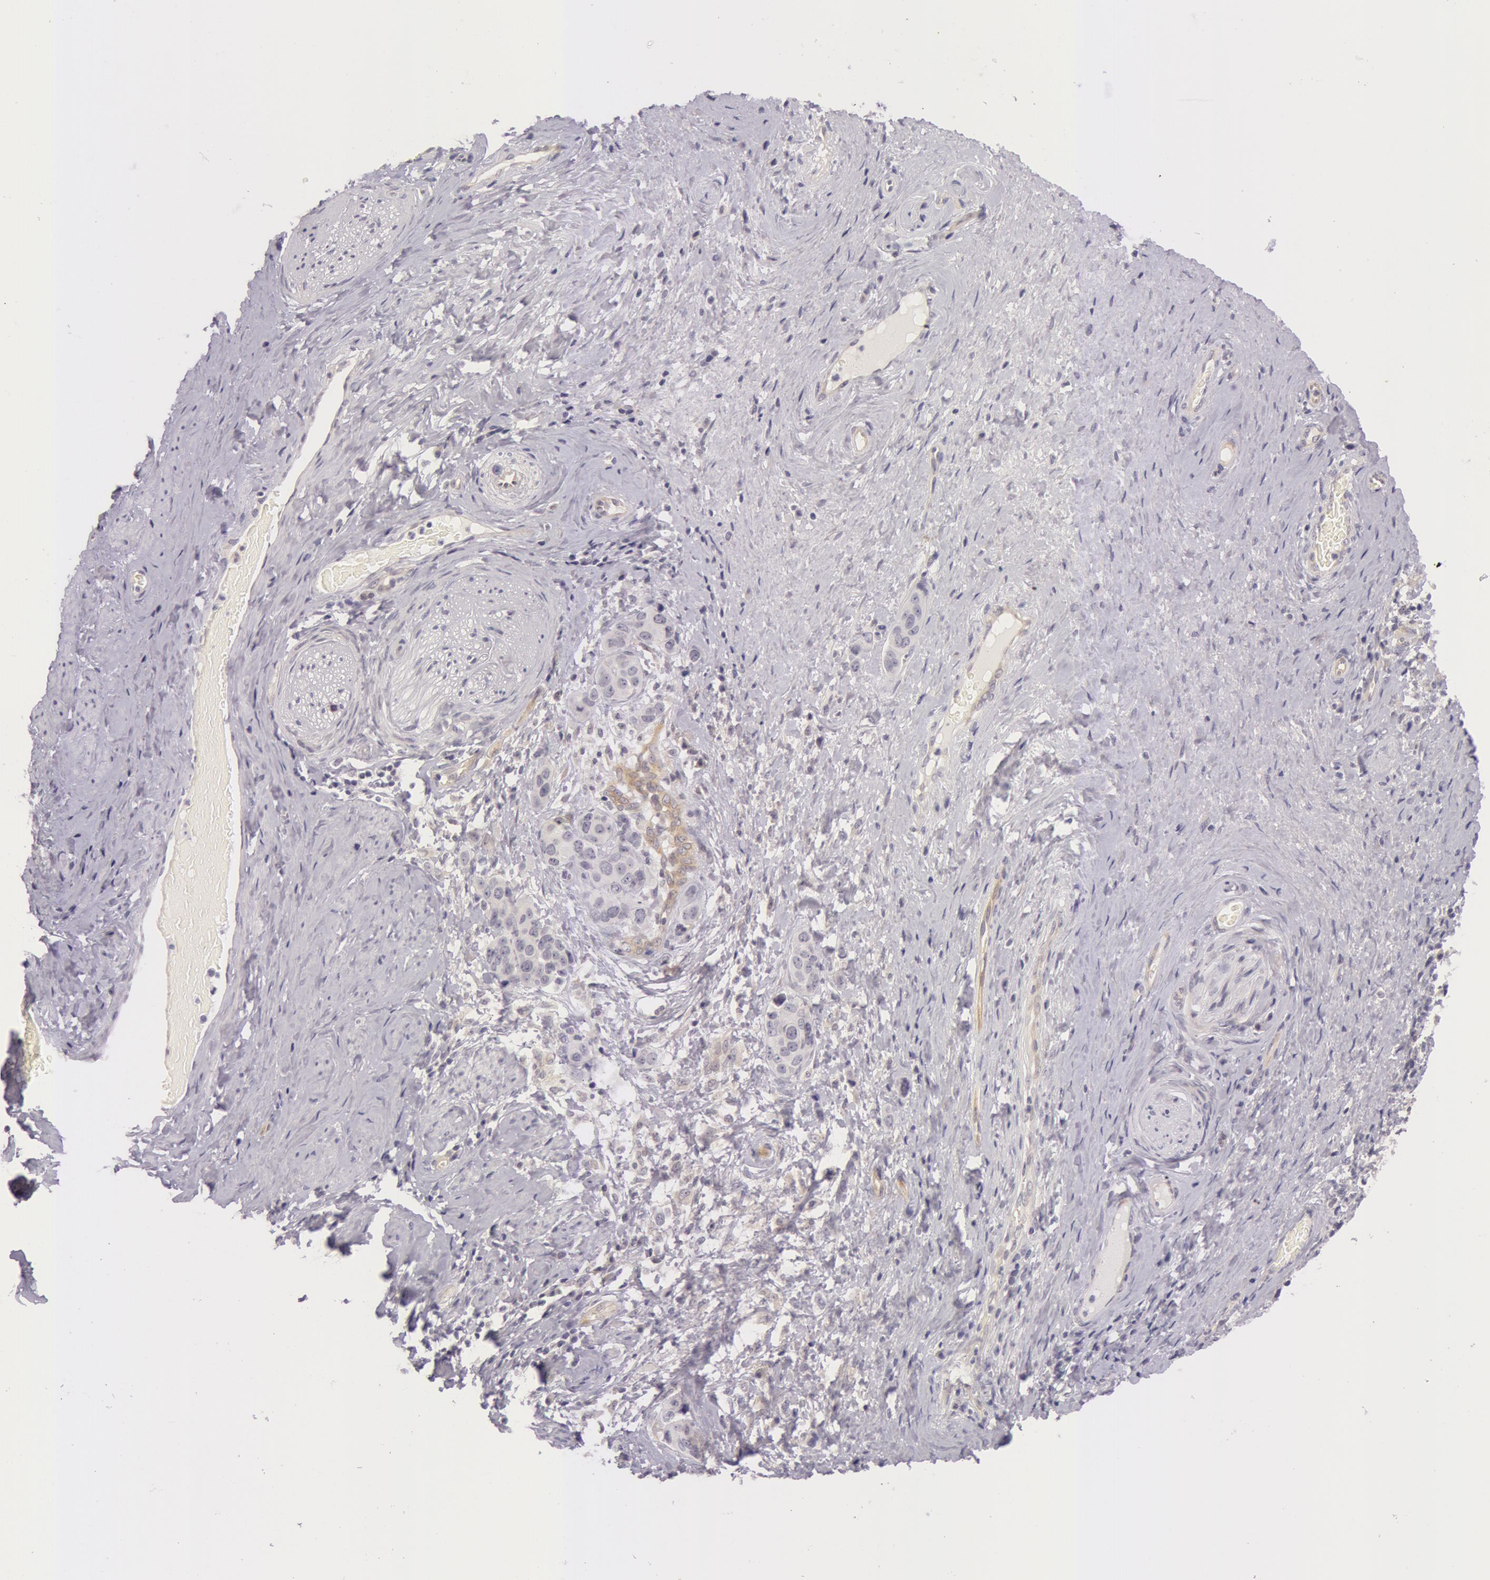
{"staining": {"intensity": "negative", "quantity": "none", "location": "none"}, "tissue": "cervical cancer", "cell_type": "Tumor cells", "image_type": "cancer", "snomed": [{"axis": "morphology", "description": "Squamous cell carcinoma, NOS"}, {"axis": "topography", "description": "Cervix"}], "caption": "Squamous cell carcinoma (cervical) stained for a protein using immunohistochemistry shows no expression tumor cells.", "gene": "RBMY1F", "patient": {"sex": "female", "age": 54}}